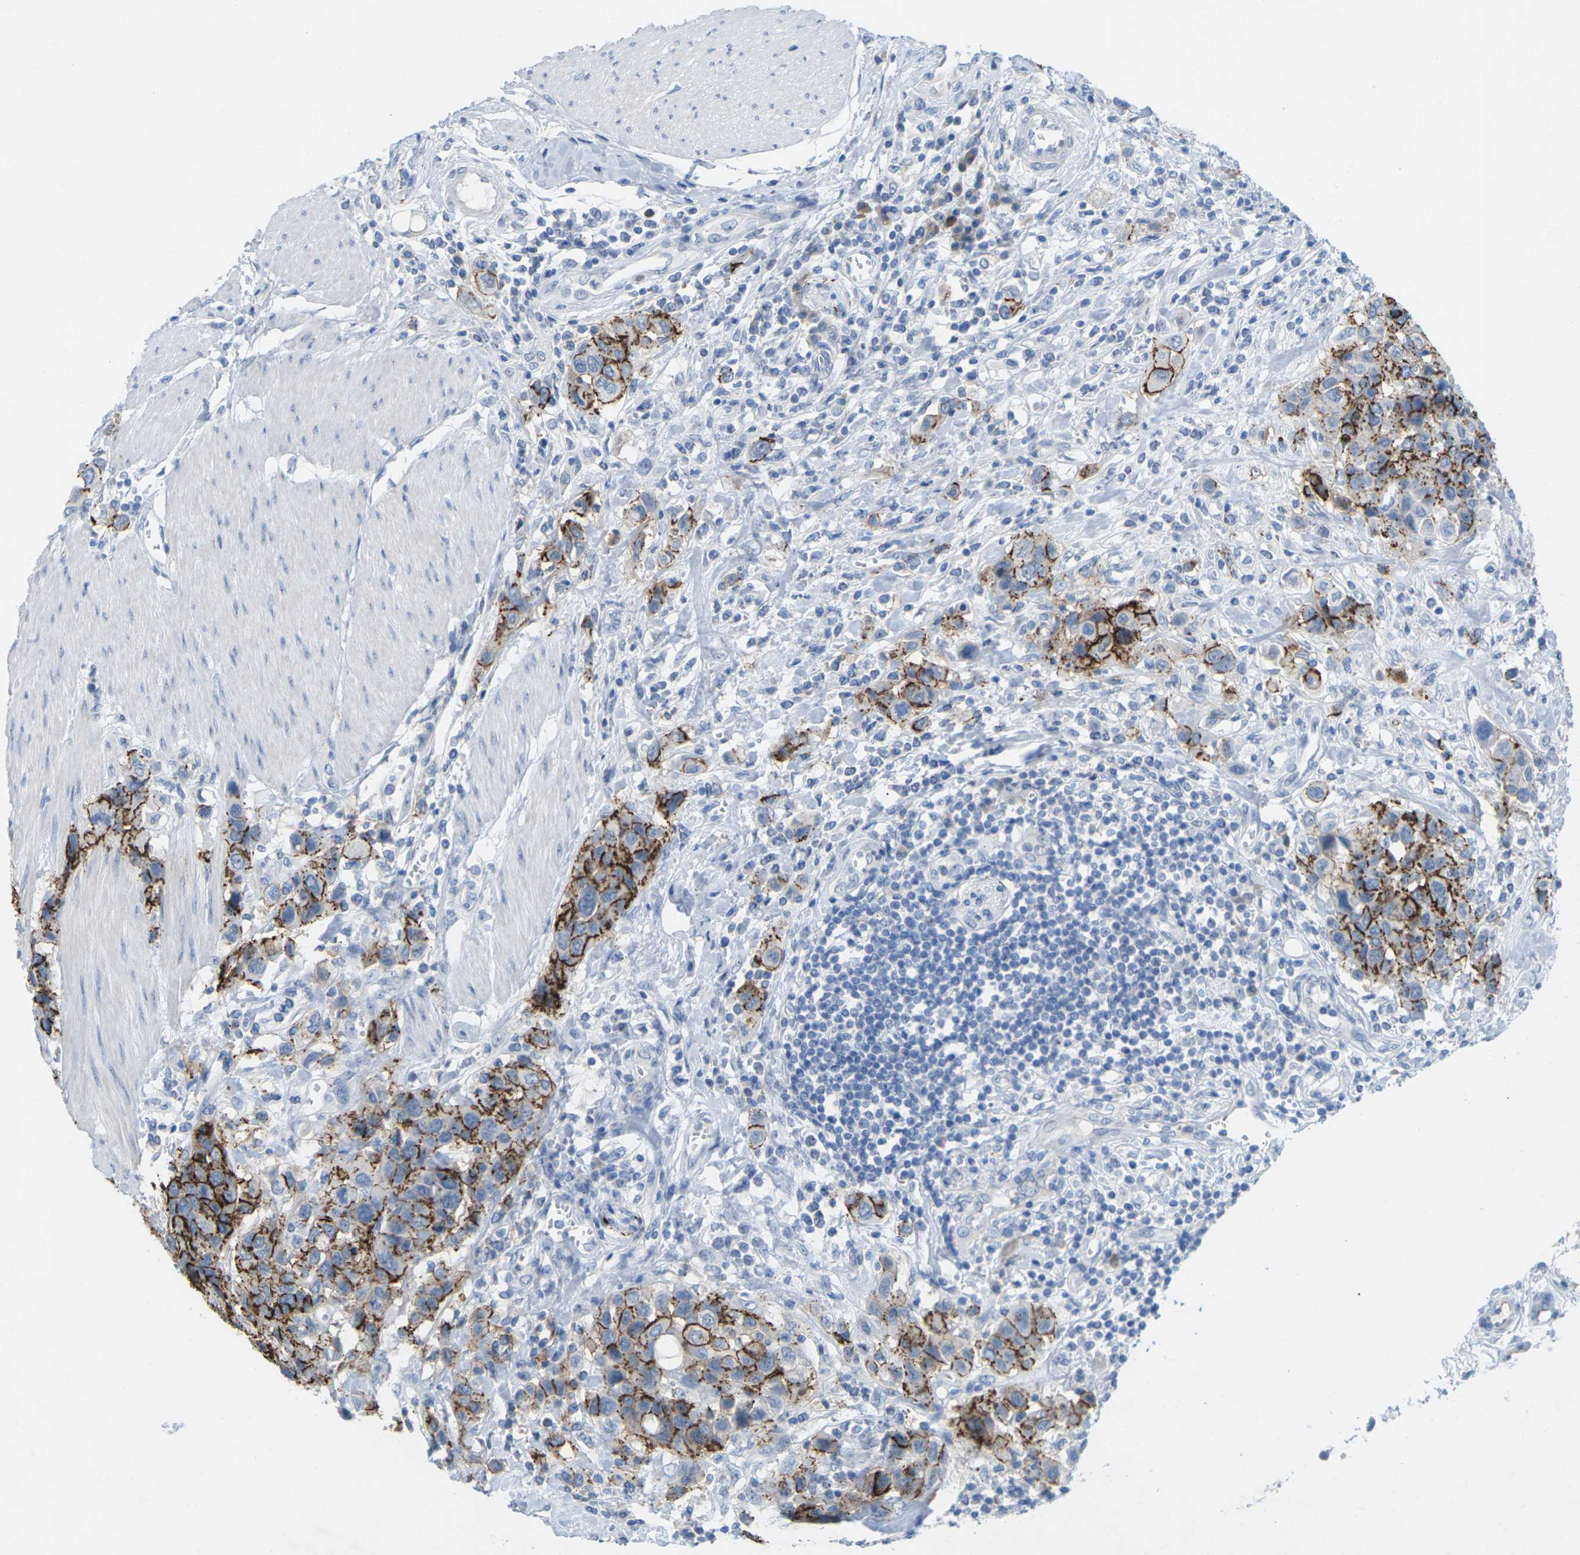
{"staining": {"intensity": "strong", "quantity": "25%-75%", "location": "cytoplasmic/membranous"}, "tissue": "urothelial cancer", "cell_type": "Tumor cells", "image_type": "cancer", "snomed": [{"axis": "morphology", "description": "Urothelial carcinoma, High grade"}, {"axis": "topography", "description": "Urinary bladder"}], "caption": "IHC staining of high-grade urothelial carcinoma, which reveals high levels of strong cytoplasmic/membranous positivity in approximately 25%-75% of tumor cells indicating strong cytoplasmic/membranous protein staining. The staining was performed using DAB (brown) for protein detection and nuclei were counterstained in hematoxylin (blue).", "gene": "CLDN3", "patient": {"sex": "male", "age": 50}}